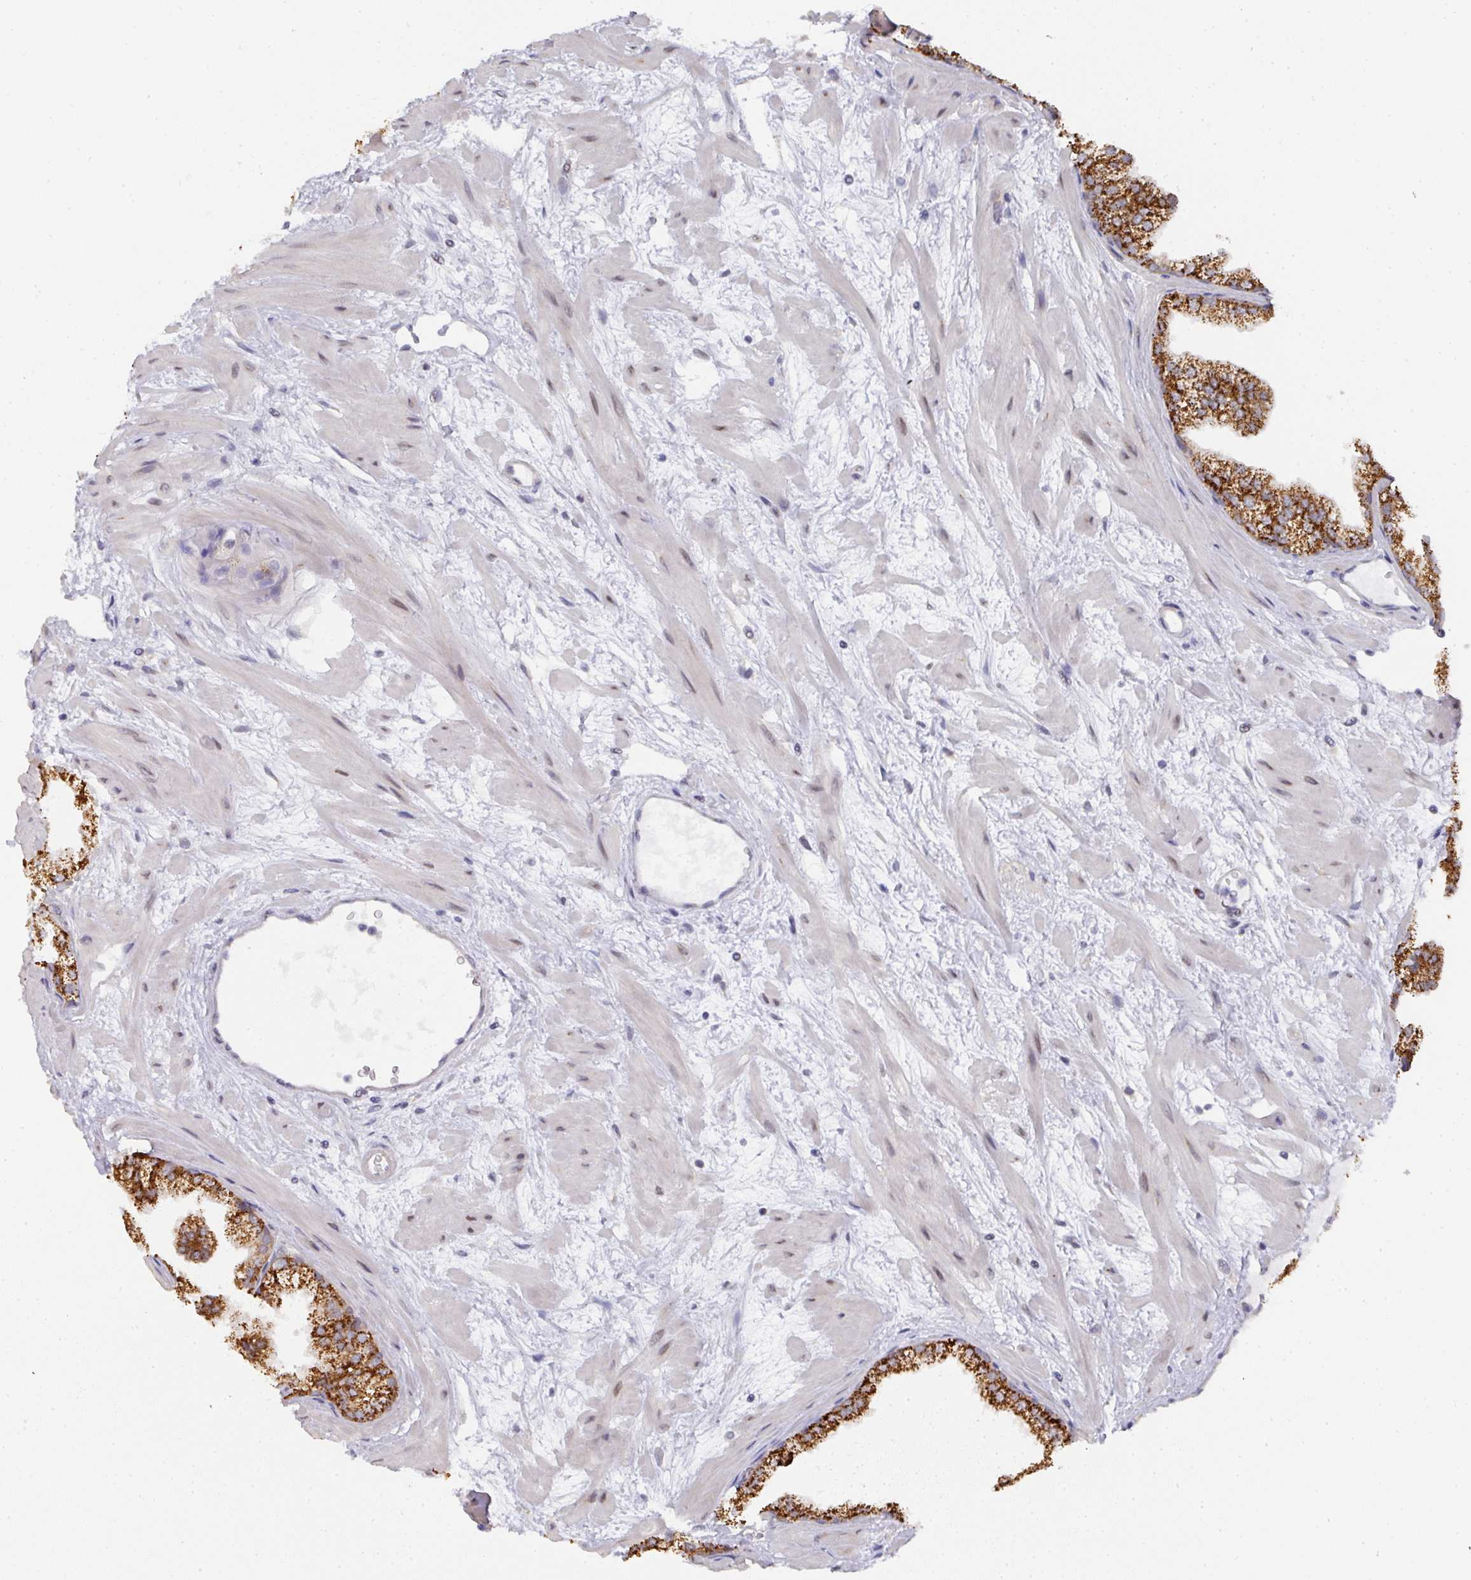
{"staining": {"intensity": "strong", "quantity": ">75%", "location": "cytoplasmic/membranous"}, "tissue": "prostate", "cell_type": "Glandular cells", "image_type": "normal", "snomed": [{"axis": "morphology", "description": "Normal tissue, NOS"}, {"axis": "topography", "description": "Prostate"}], "caption": "The micrograph displays staining of normal prostate, revealing strong cytoplasmic/membranous protein expression (brown color) within glandular cells.", "gene": "C18orf25", "patient": {"sex": "male", "age": 37}}